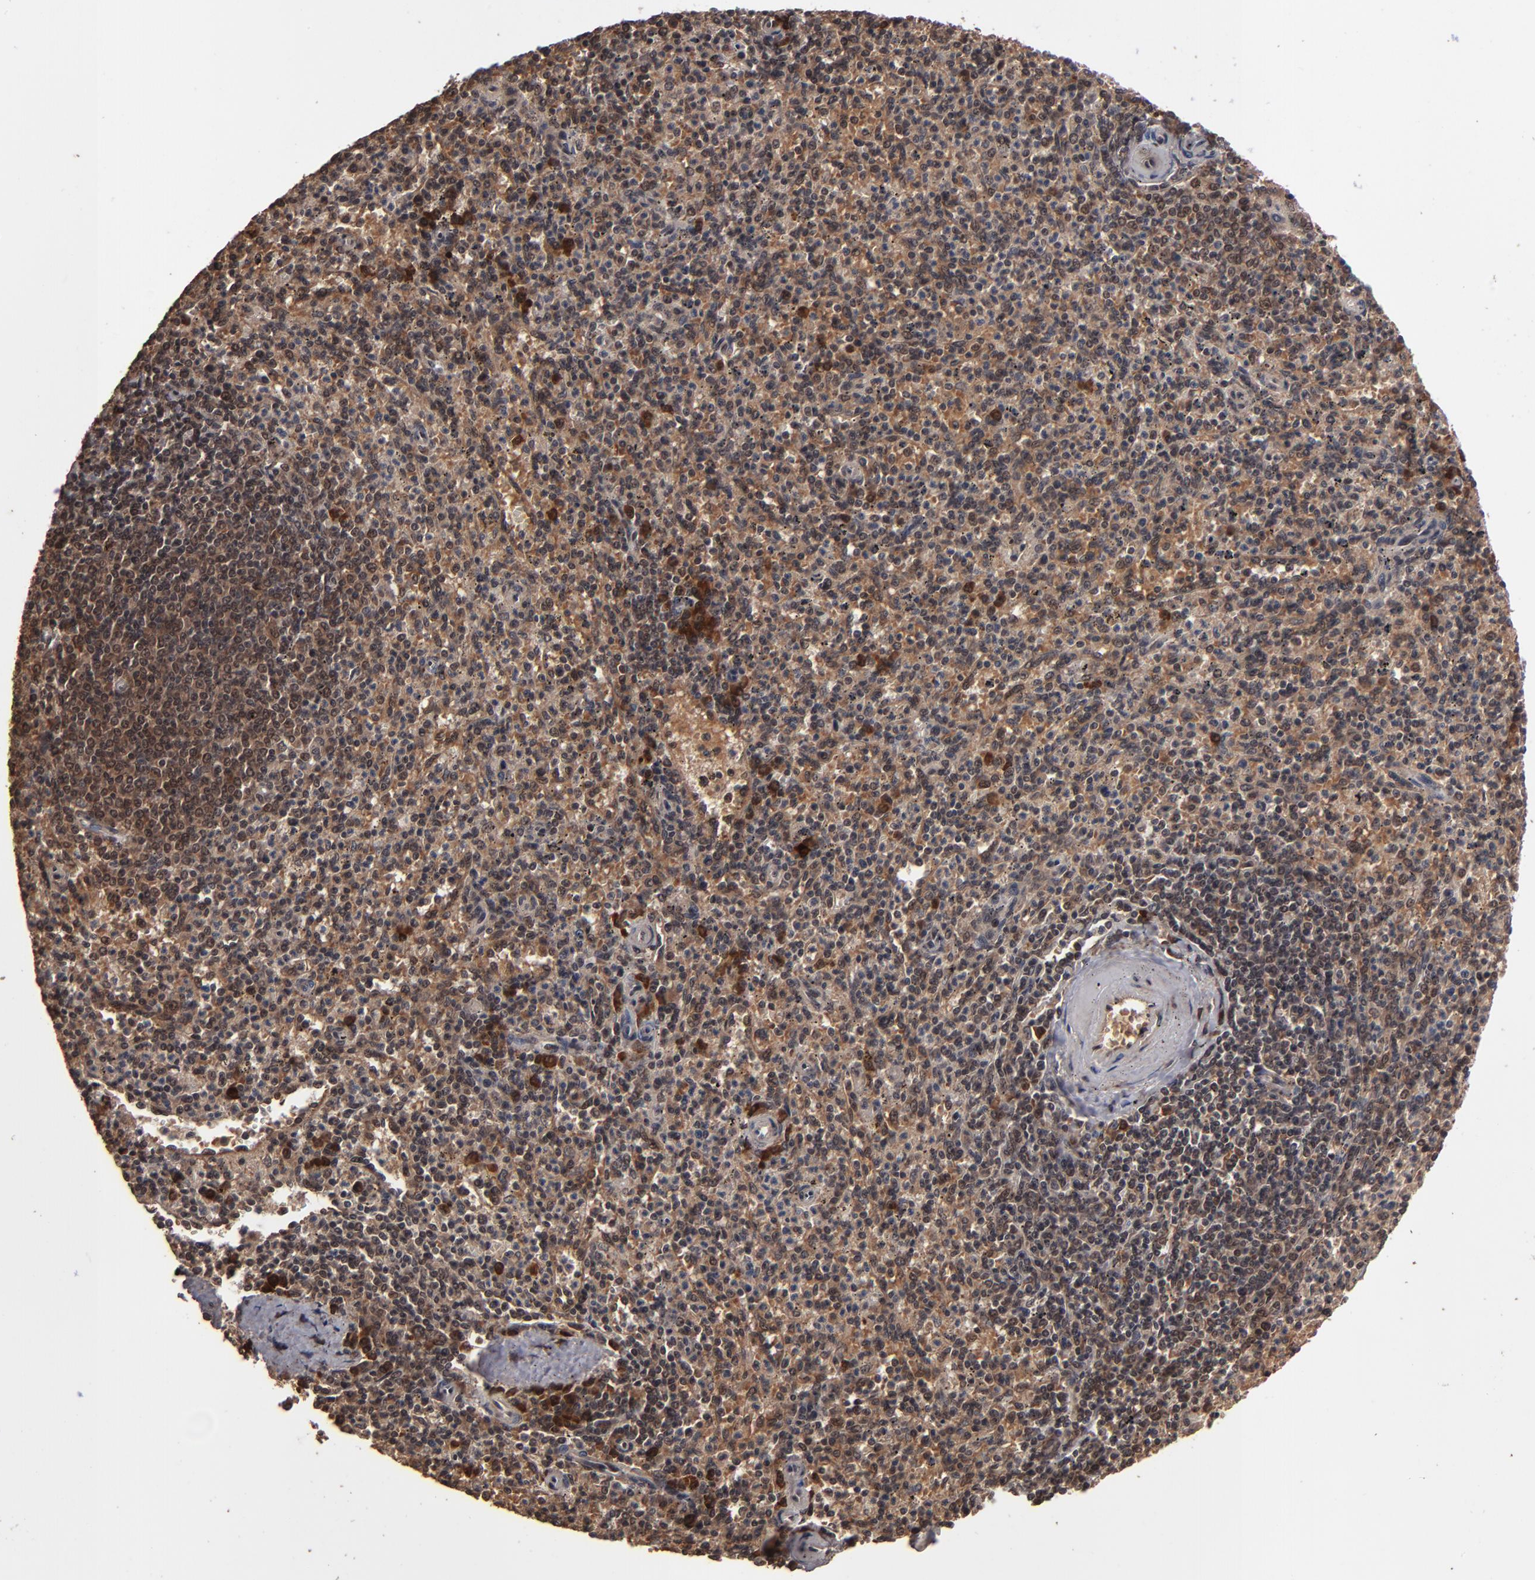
{"staining": {"intensity": "moderate", "quantity": ">75%", "location": "nuclear"}, "tissue": "spleen", "cell_type": "Cells in red pulp", "image_type": "normal", "snomed": [{"axis": "morphology", "description": "Normal tissue, NOS"}, {"axis": "topography", "description": "Spleen"}], "caption": "Immunohistochemistry photomicrograph of normal spleen: human spleen stained using immunohistochemistry (IHC) shows medium levels of moderate protein expression localized specifically in the nuclear of cells in red pulp, appearing as a nuclear brown color.", "gene": "NXF2B", "patient": {"sex": "male", "age": 72}}